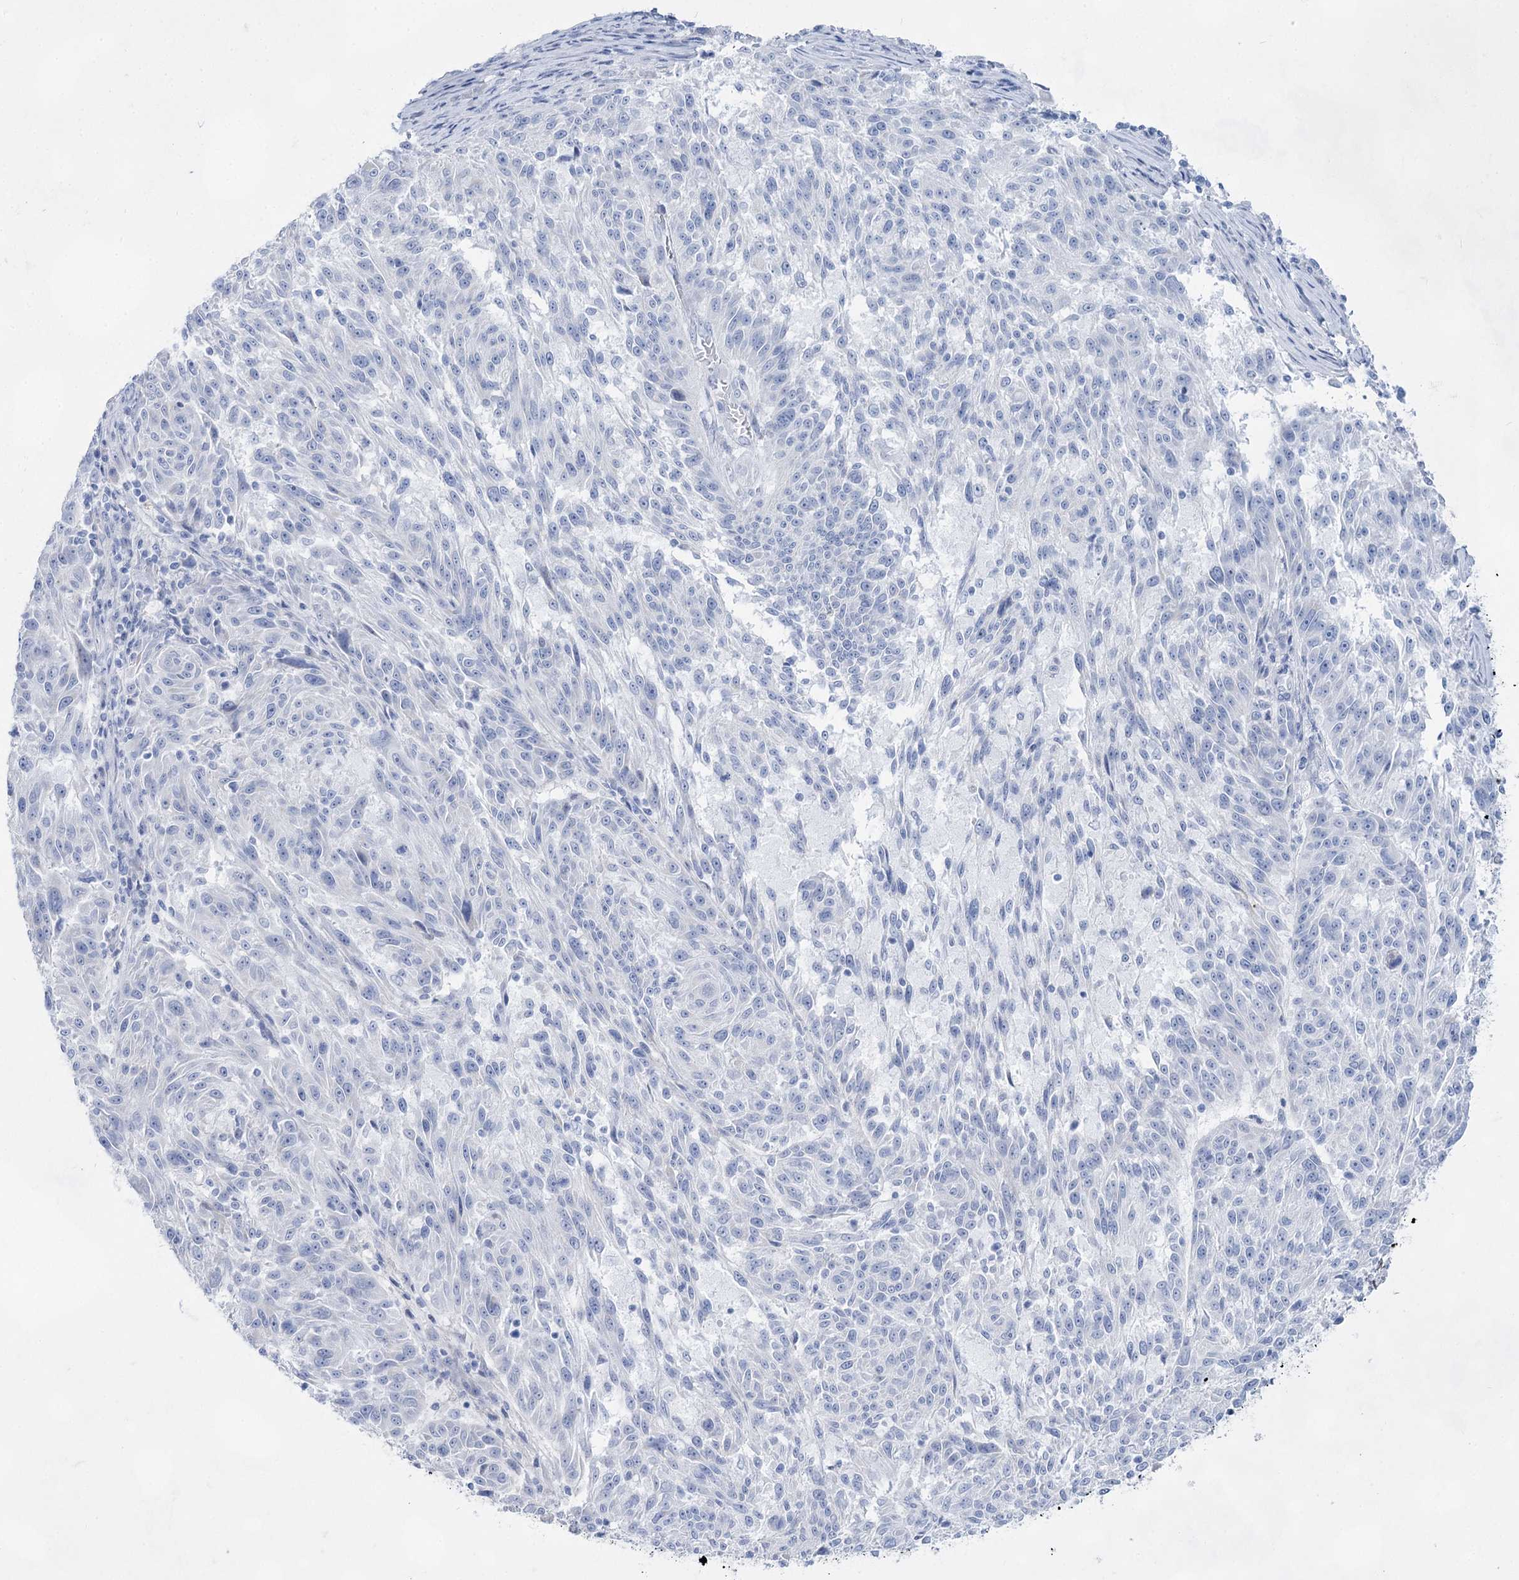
{"staining": {"intensity": "negative", "quantity": "none", "location": "none"}, "tissue": "melanoma", "cell_type": "Tumor cells", "image_type": "cancer", "snomed": [{"axis": "morphology", "description": "Malignant melanoma, NOS"}, {"axis": "topography", "description": "Skin"}], "caption": "Immunohistochemical staining of malignant melanoma exhibits no significant positivity in tumor cells. (DAB IHC, high magnification).", "gene": "ACRV1", "patient": {"sex": "male", "age": 53}}